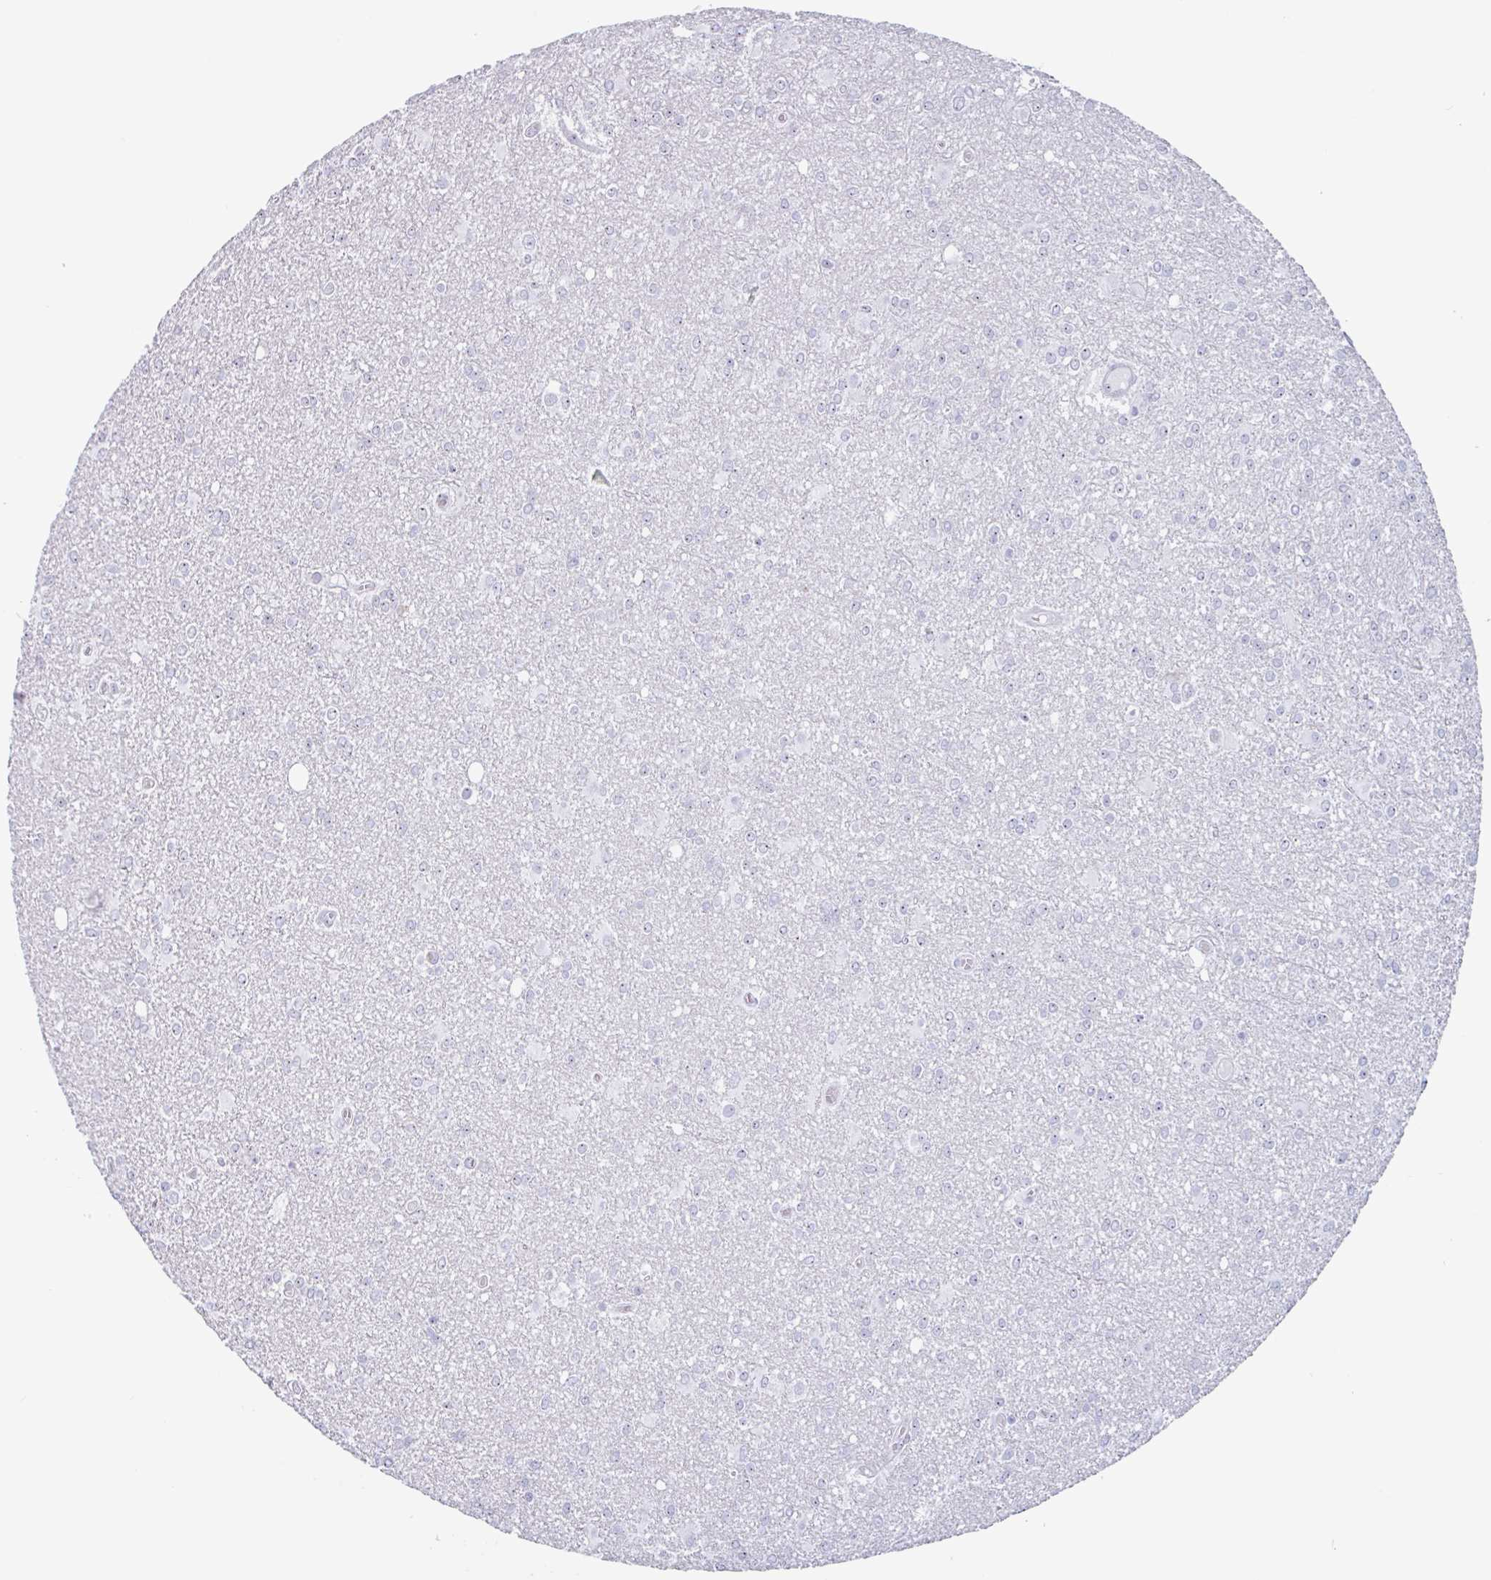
{"staining": {"intensity": "negative", "quantity": "none", "location": "none"}, "tissue": "glioma", "cell_type": "Tumor cells", "image_type": "cancer", "snomed": [{"axis": "morphology", "description": "Glioma, malignant, High grade"}, {"axis": "topography", "description": "Brain"}], "caption": "This is an IHC micrograph of glioma. There is no positivity in tumor cells.", "gene": "LENG9", "patient": {"sex": "male", "age": 48}}